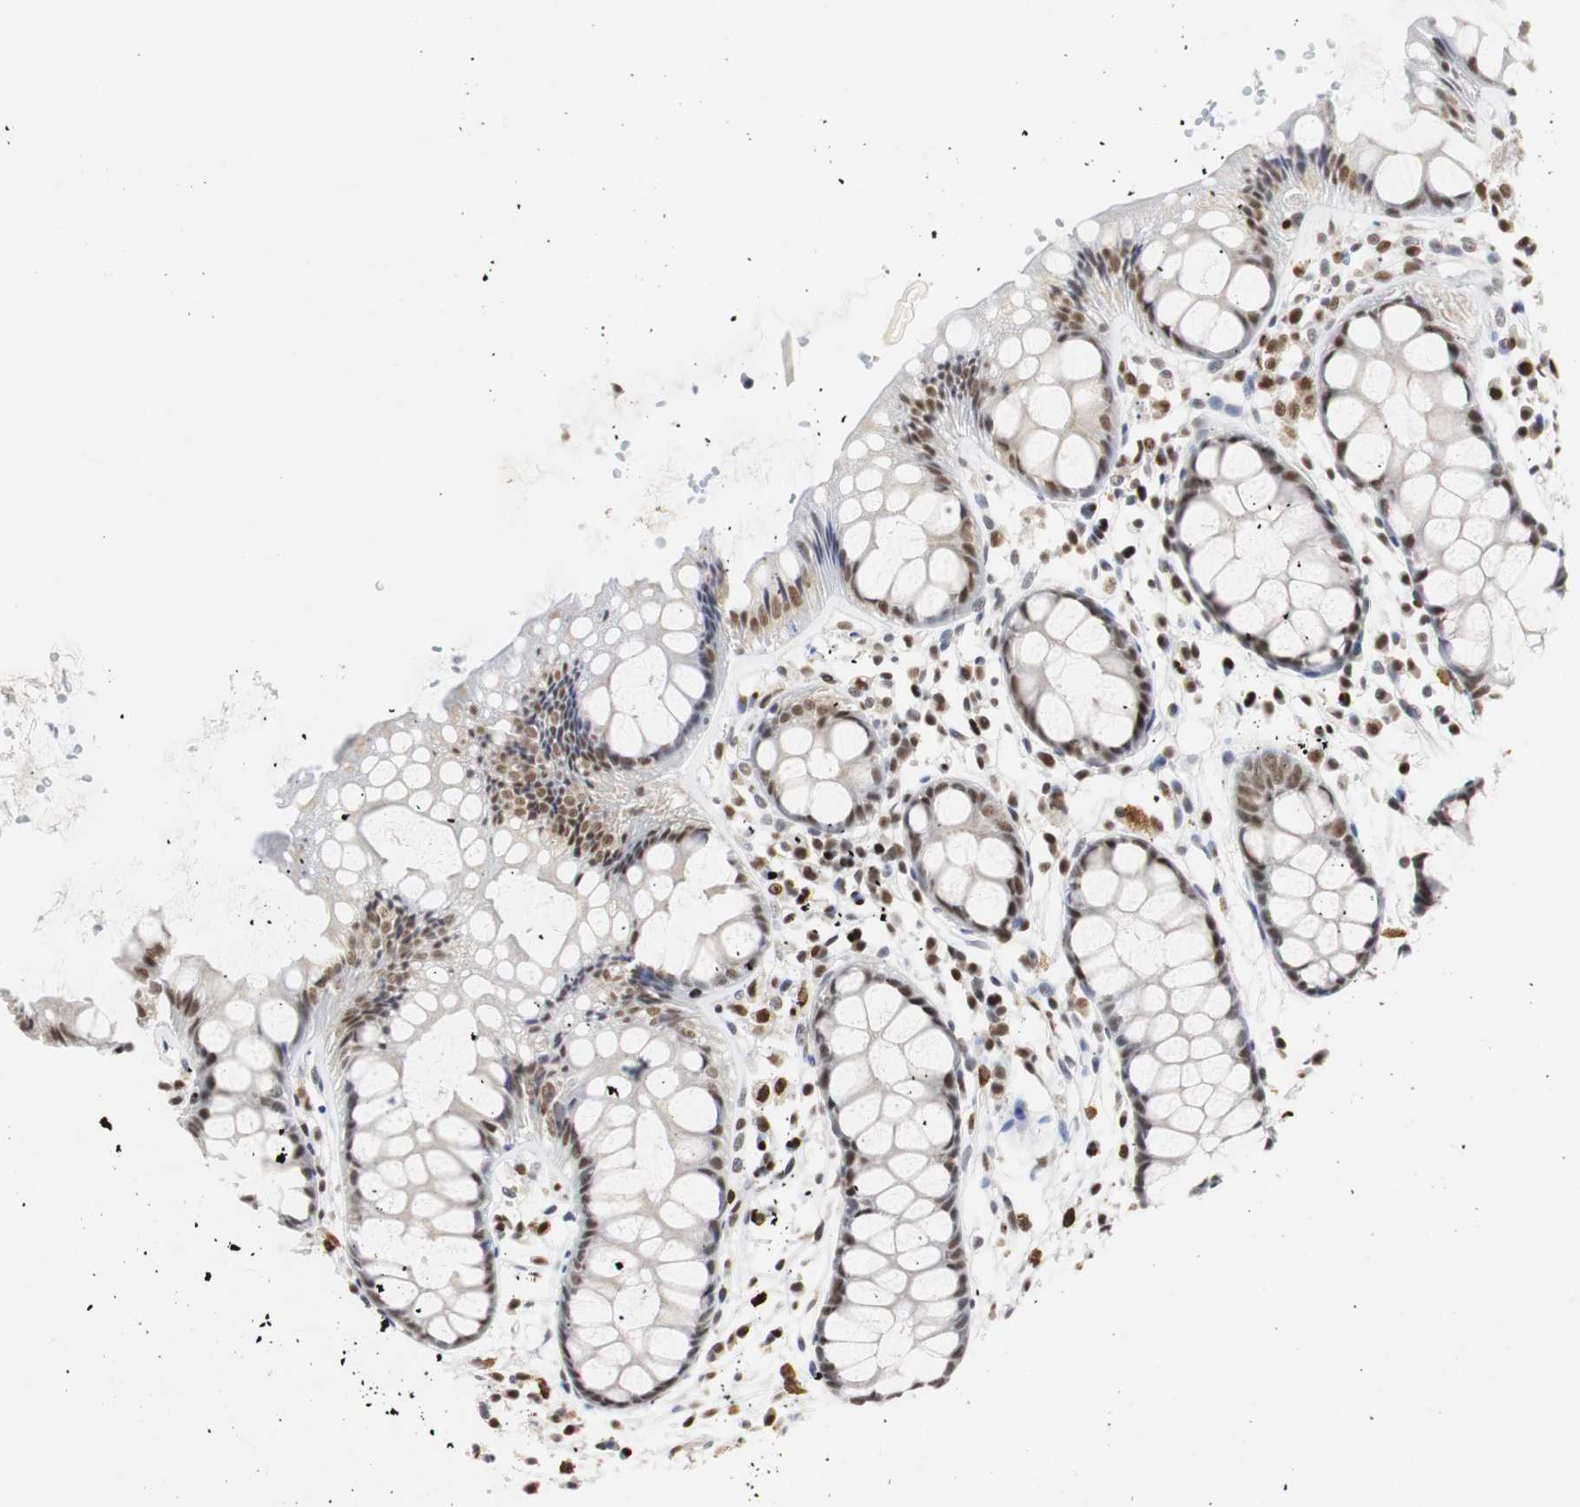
{"staining": {"intensity": "strong", "quantity": ">75%", "location": "nuclear"}, "tissue": "rectum", "cell_type": "Glandular cells", "image_type": "normal", "snomed": [{"axis": "morphology", "description": "Normal tissue, NOS"}, {"axis": "topography", "description": "Rectum"}], "caption": "Strong nuclear positivity for a protein is identified in about >75% of glandular cells of unremarkable rectum using immunohistochemistry.", "gene": "ZFC3H1", "patient": {"sex": "female", "age": 66}}